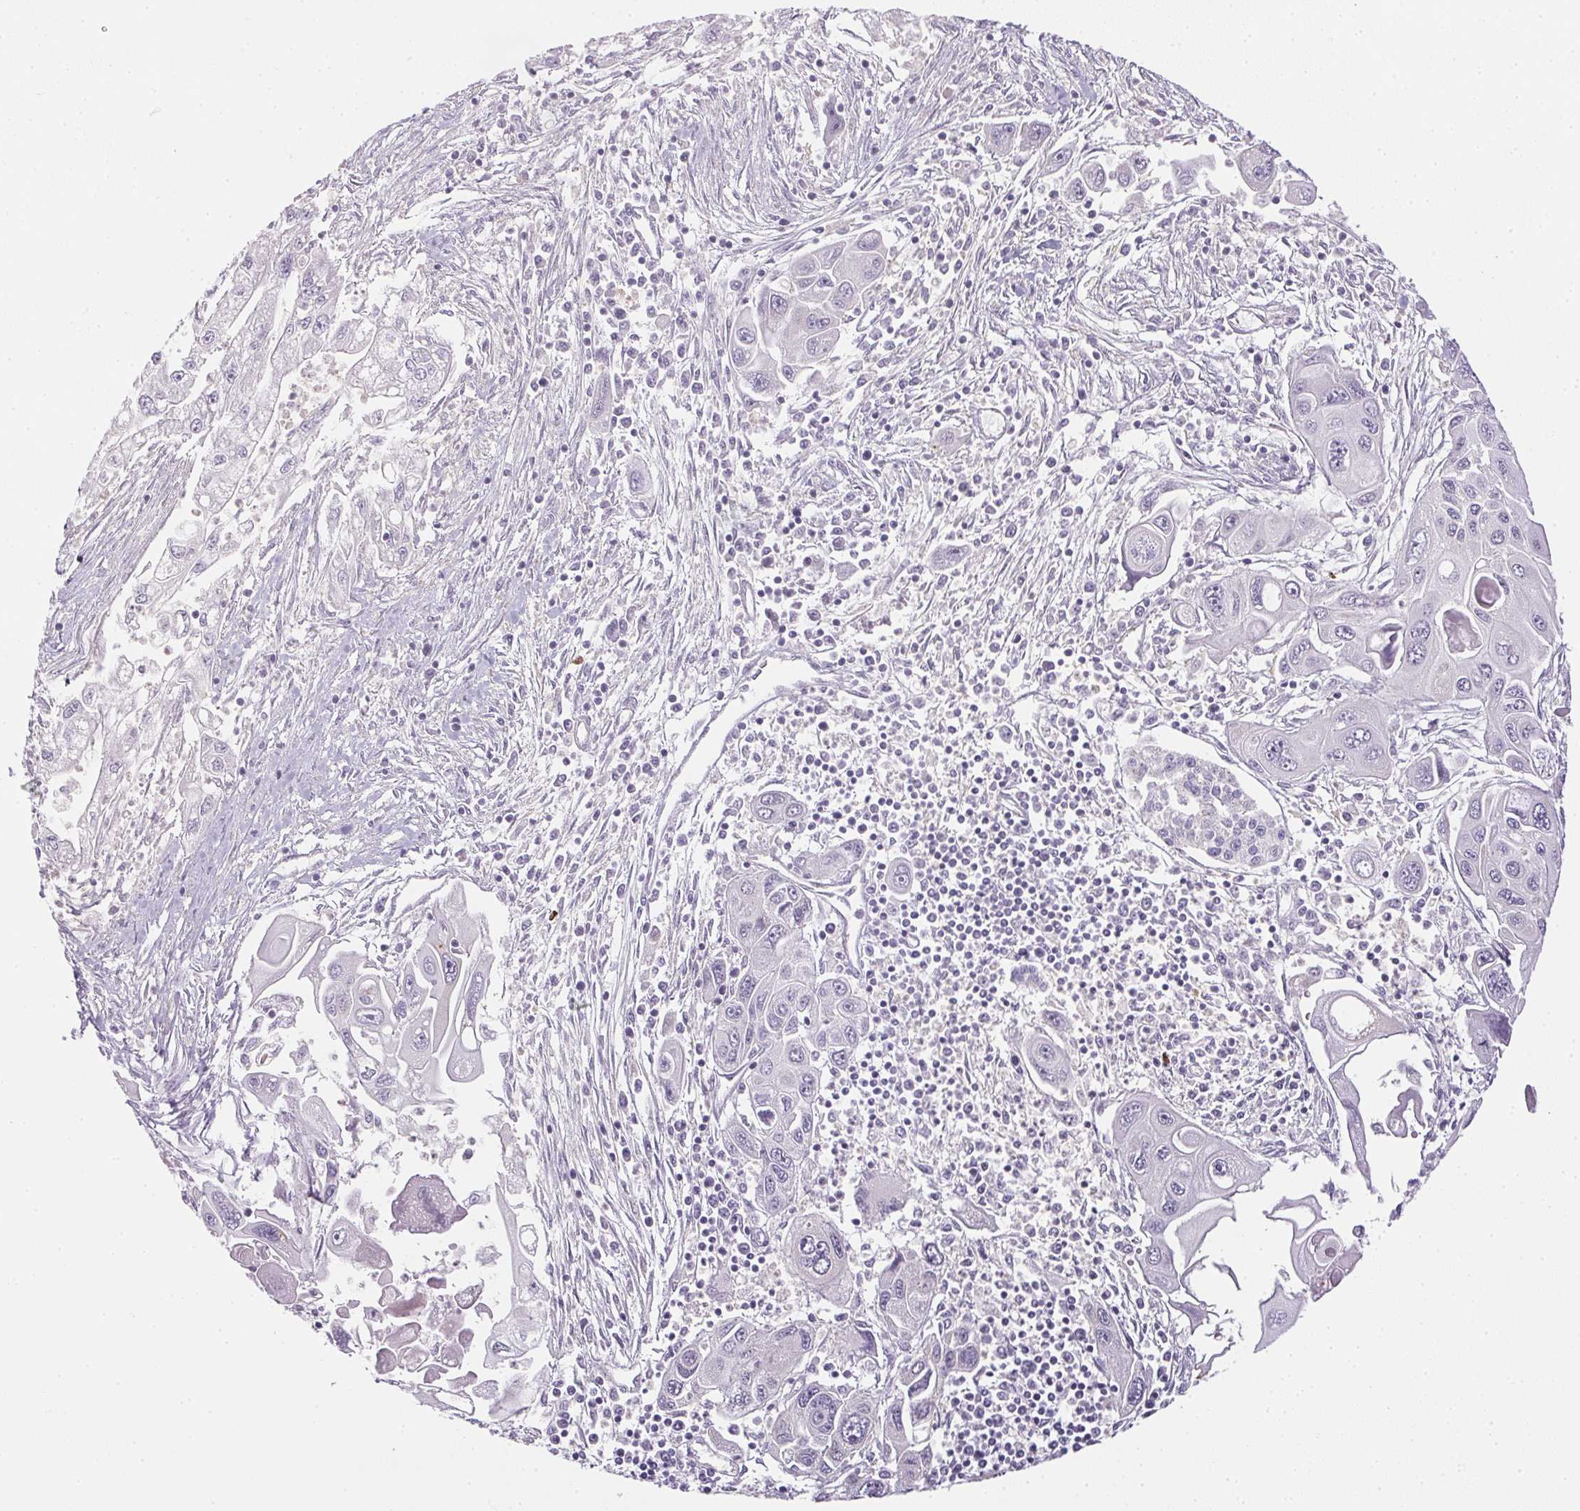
{"staining": {"intensity": "negative", "quantity": "none", "location": "none"}, "tissue": "pancreatic cancer", "cell_type": "Tumor cells", "image_type": "cancer", "snomed": [{"axis": "morphology", "description": "Adenocarcinoma, NOS"}, {"axis": "topography", "description": "Pancreas"}], "caption": "This is an immunohistochemistry (IHC) photomicrograph of pancreatic adenocarcinoma. There is no positivity in tumor cells.", "gene": "SMYD1", "patient": {"sex": "male", "age": 70}}